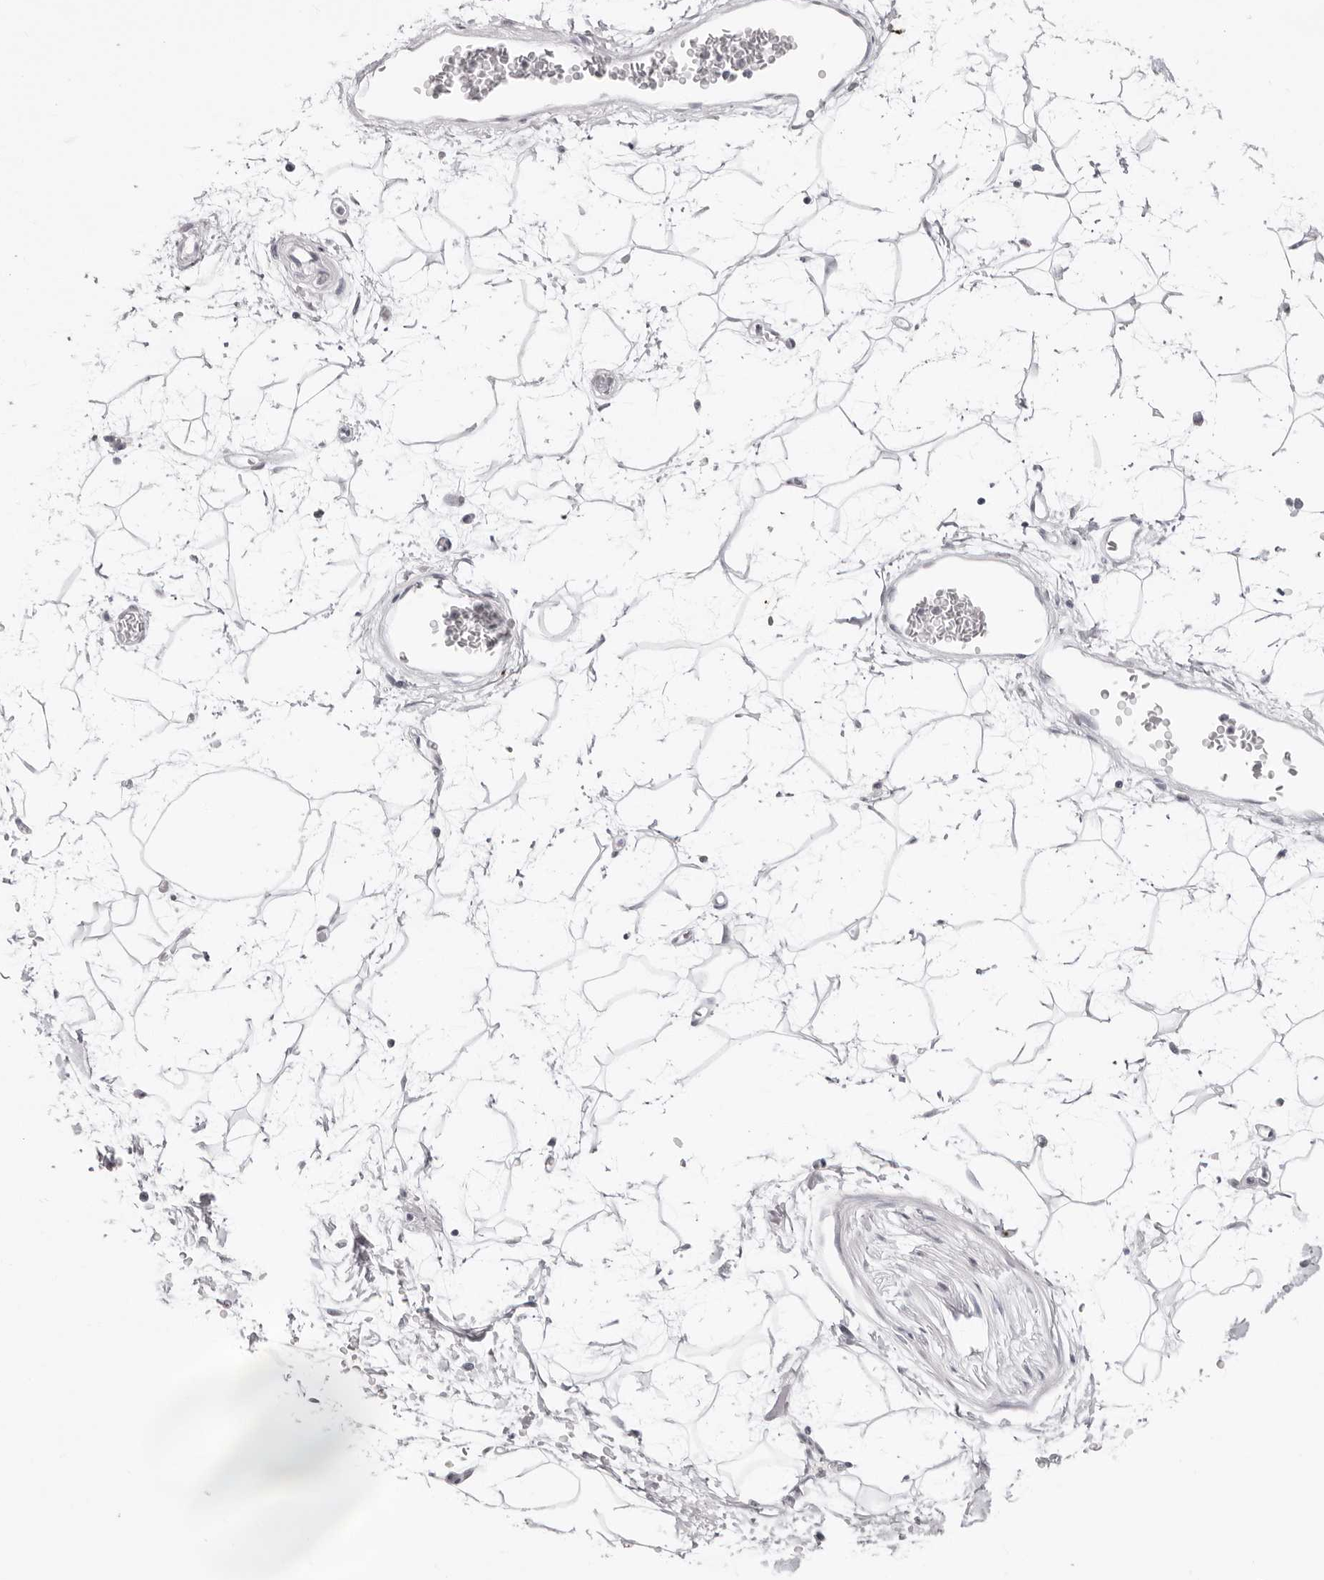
{"staining": {"intensity": "negative", "quantity": "none", "location": "none"}, "tissue": "adipose tissue", "cell_type": "Adipocytes", "image_type": "normal", "snomed": [{"axis": "morphology", "description": "Normal tissue, NOS"}, {"axis": "topography", "description": "Soft tissue"}], "caption": "Immunohistochemistry (IHC) of unremarkable human adipose tissue reveals no expression in adipocytes.", "gene": "CST5", "patient": {"sex": "male", "age": 72}}